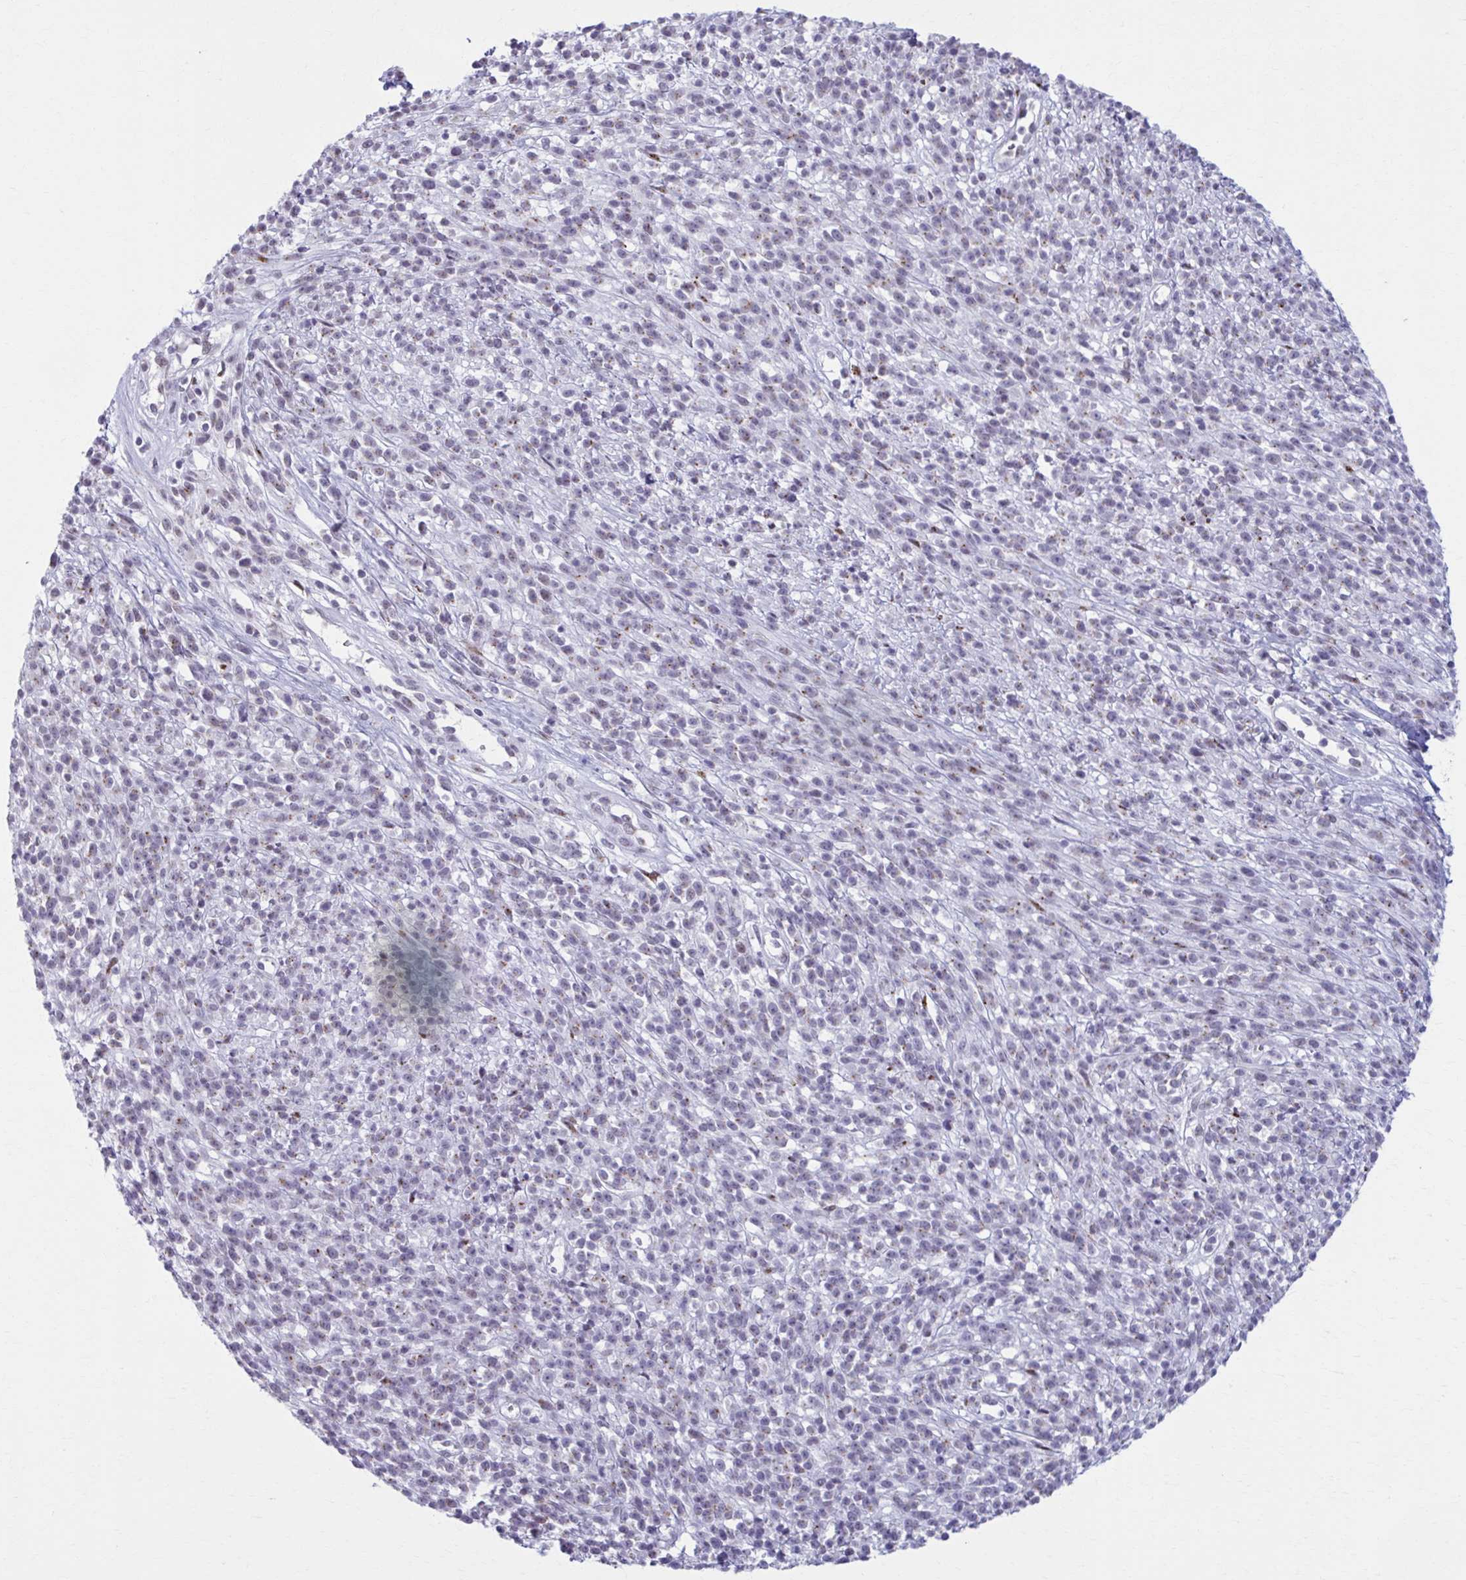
{"staining": {"intensity": "weak", "quantity": "<25%", "location": "cytoplasmic/membranous"}, "tissue": "melanoma", "cell_type": "Tumor cells", "image_type": "cancer", "snomed": [{"axis": "morphology", "description": "Malignant melanoma, NOS"}, {"axis": "topography", "description": "Skin"}, {"axis": "topography", "description": "Skin of trunk"}], "caption": "Immunohistochemical staining of melanoma shows no significant expression in tumor cells.", "gene": "ZNF682", "patient": {"sex": "male", "age": 74}}